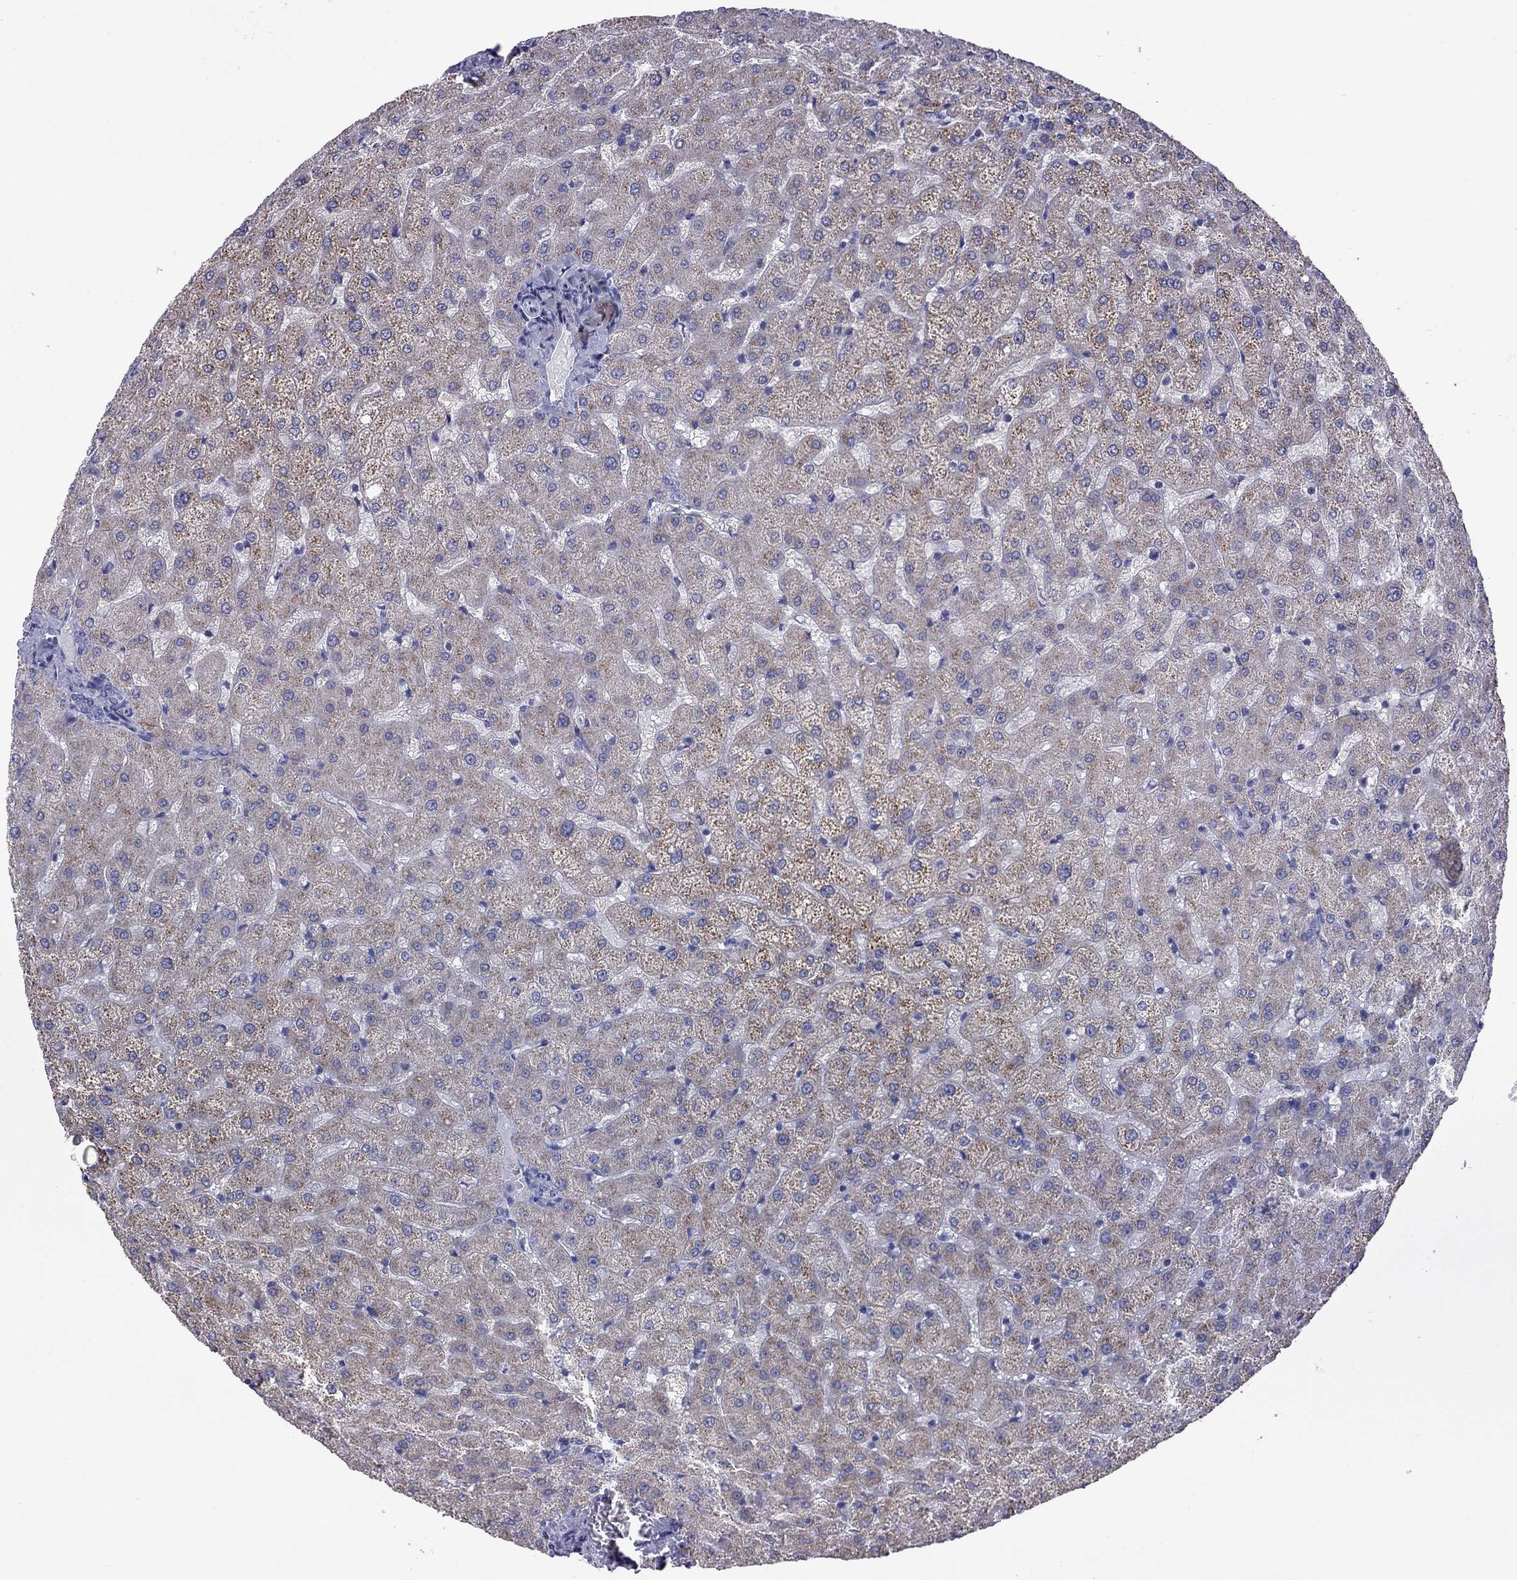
{"staining": {"intensity": "negative", "quantity": "none", "location": "none"}, "tissue": "liver", "cell_type": "Cholangiocytes", "image_type": "normal", "snomed": [{"axis": "morphology", "description": "Normal tissue, NOS"}, {"axis": "topography", "description": "Liver"}], "caption": "Immunohistochemistry (IHC) micrograph of unremarkable human liver stained for a protein (brown), which reveals no positivity in cholangiocytes.", "gene": "PPP1R3A", "patient": {"sex": "female", "age": 50}}